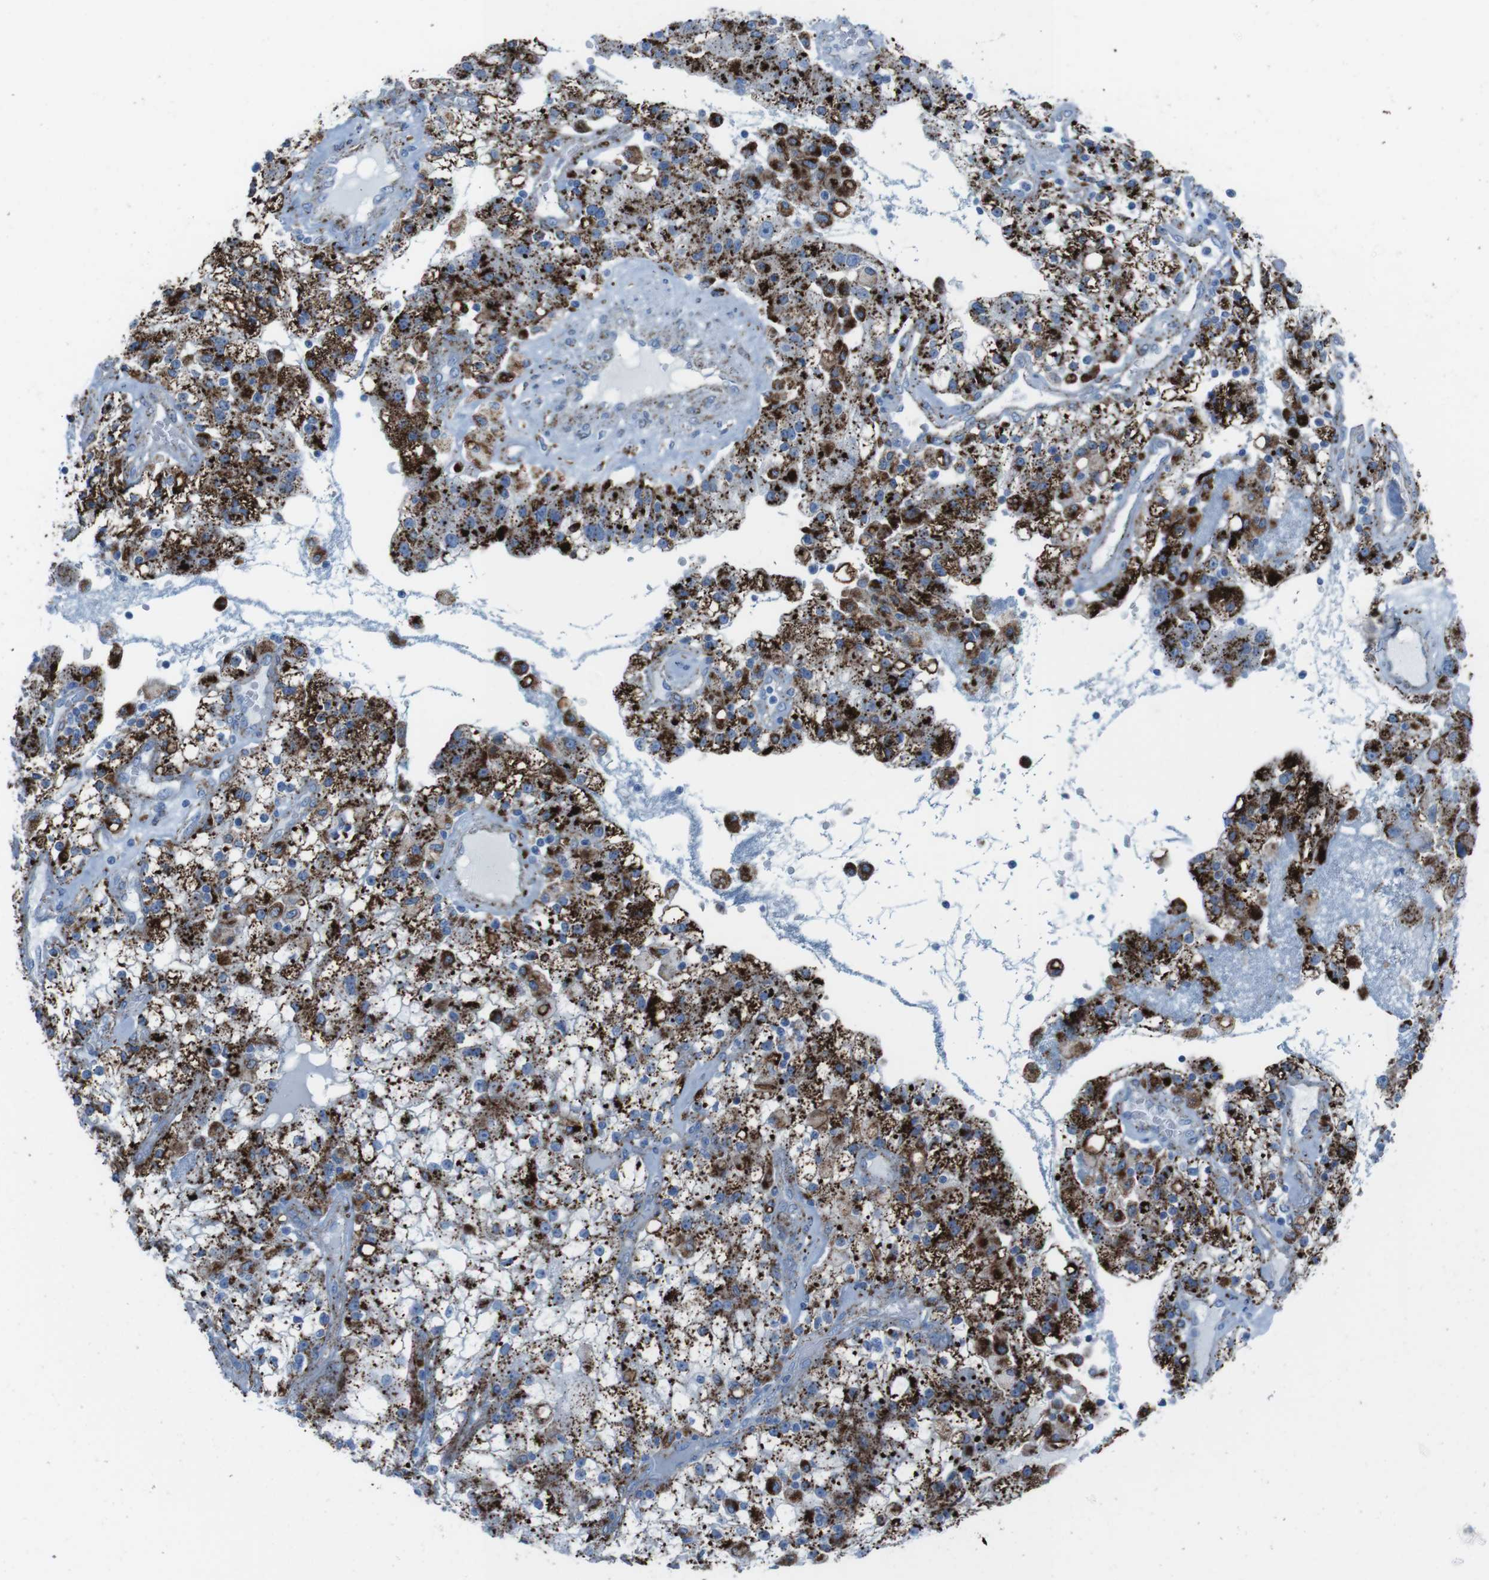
{"staining": {"intensity": "strong", "quantity": ">75%", "location": "cytoplasmic/membranous"}, "tissue": "renal cancer", "cell_type": "Tumor cells", "image_type": "cancer", "snomed": [{"axis": "morphology", "description": "Adenocarcinoma, NOS"}, {"axis": "topography", "description": "Kidney"}], "caption": "Renal adenocarcinoma stained with immunohistochemistry (IHC) reveals strong cytoplasmic/membranous positivity in about >75% of tumor cells.", "gene": "SCARB2", "patient": {"sex": "female", "age": 52}}